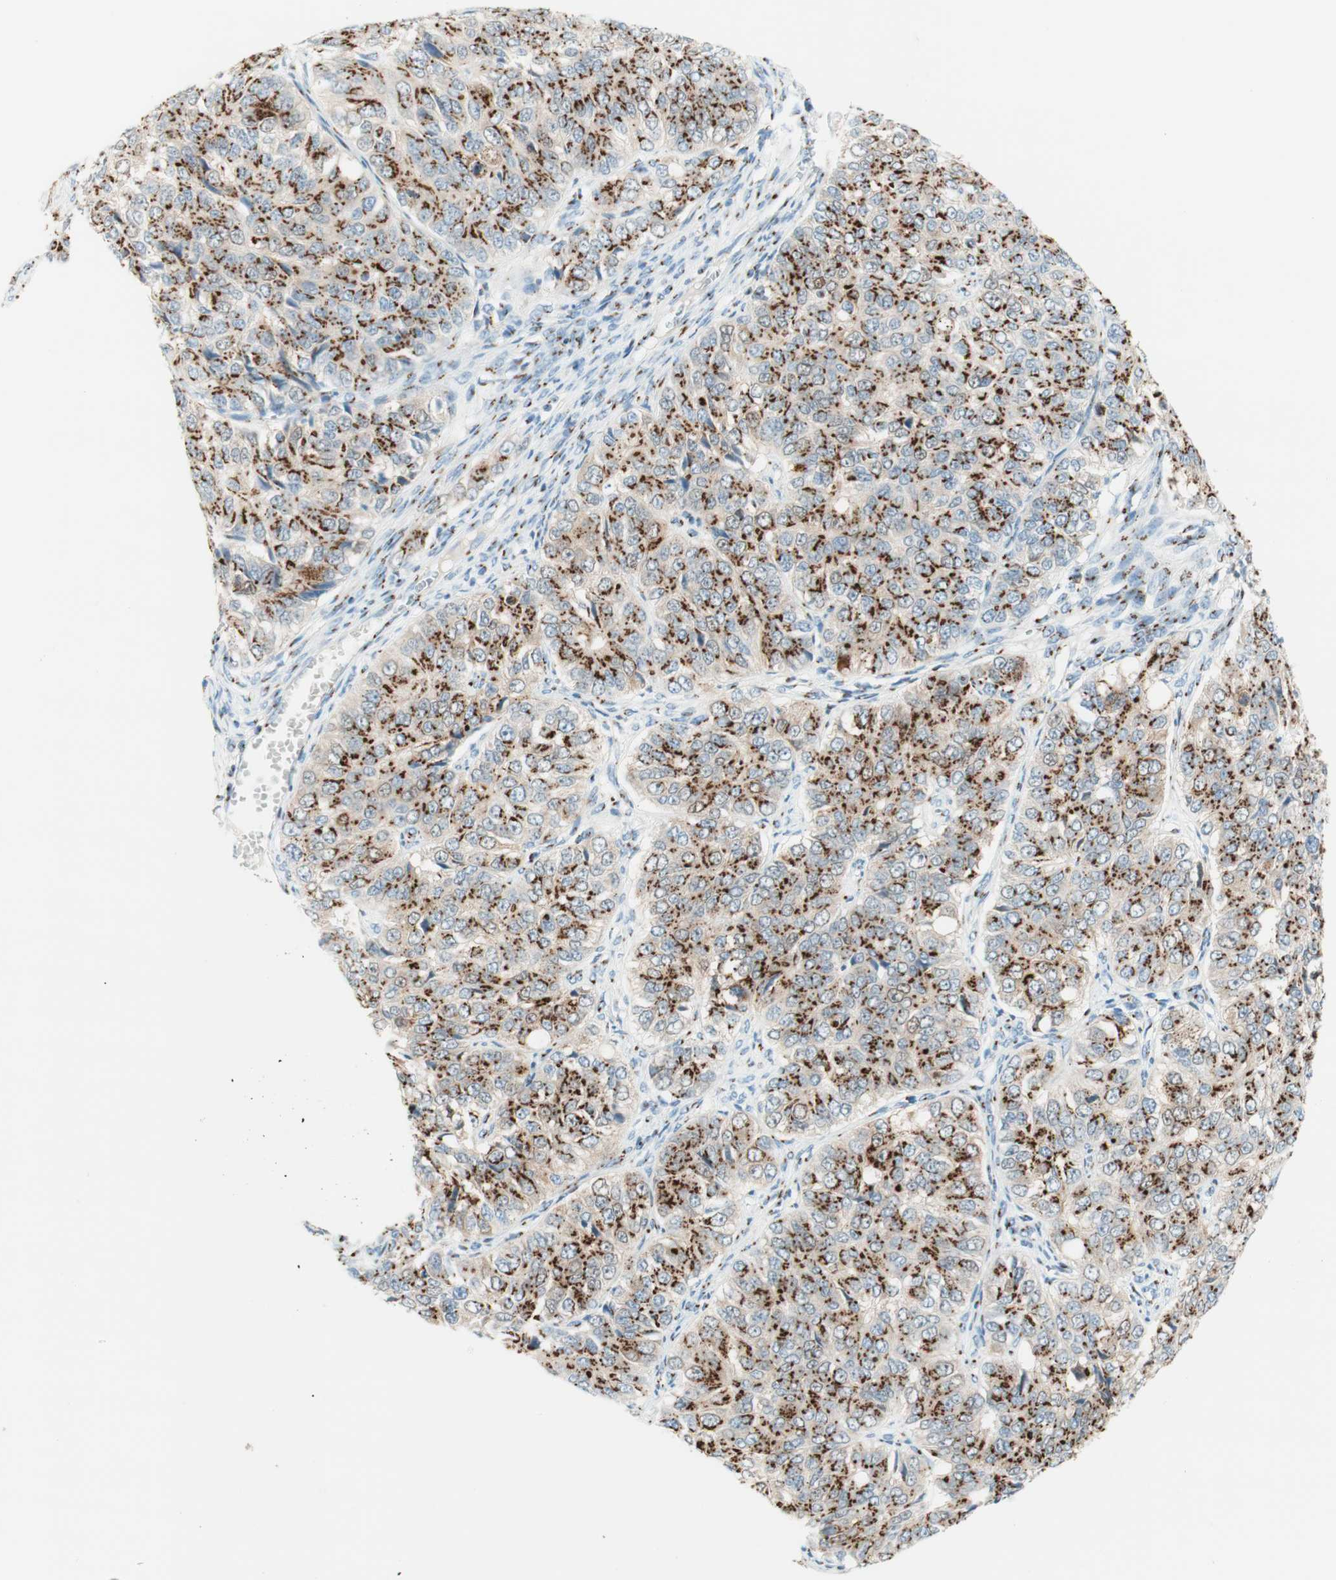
{"staining": {"intensity": "strong", "quantity": ">75%", "location": "cytoplasmic/membranous"}, "tissue": "ovarian cancer", "cell_type": "Tumor cells", "image_type": "cancer", "snomed": [{"axis": "morphology", "description": "Carcinoma, endometroid"}, {"axis": "topography", "description": "Ovary"}], "caption": "A brown stain highlights strong cytoplasmic/membranous staining of a protein in human ovarian cancer (endometroid carcinoma) tumor cells.", "gene": "GOLGB1", "patient": {"sex": "female", "age": 51}}